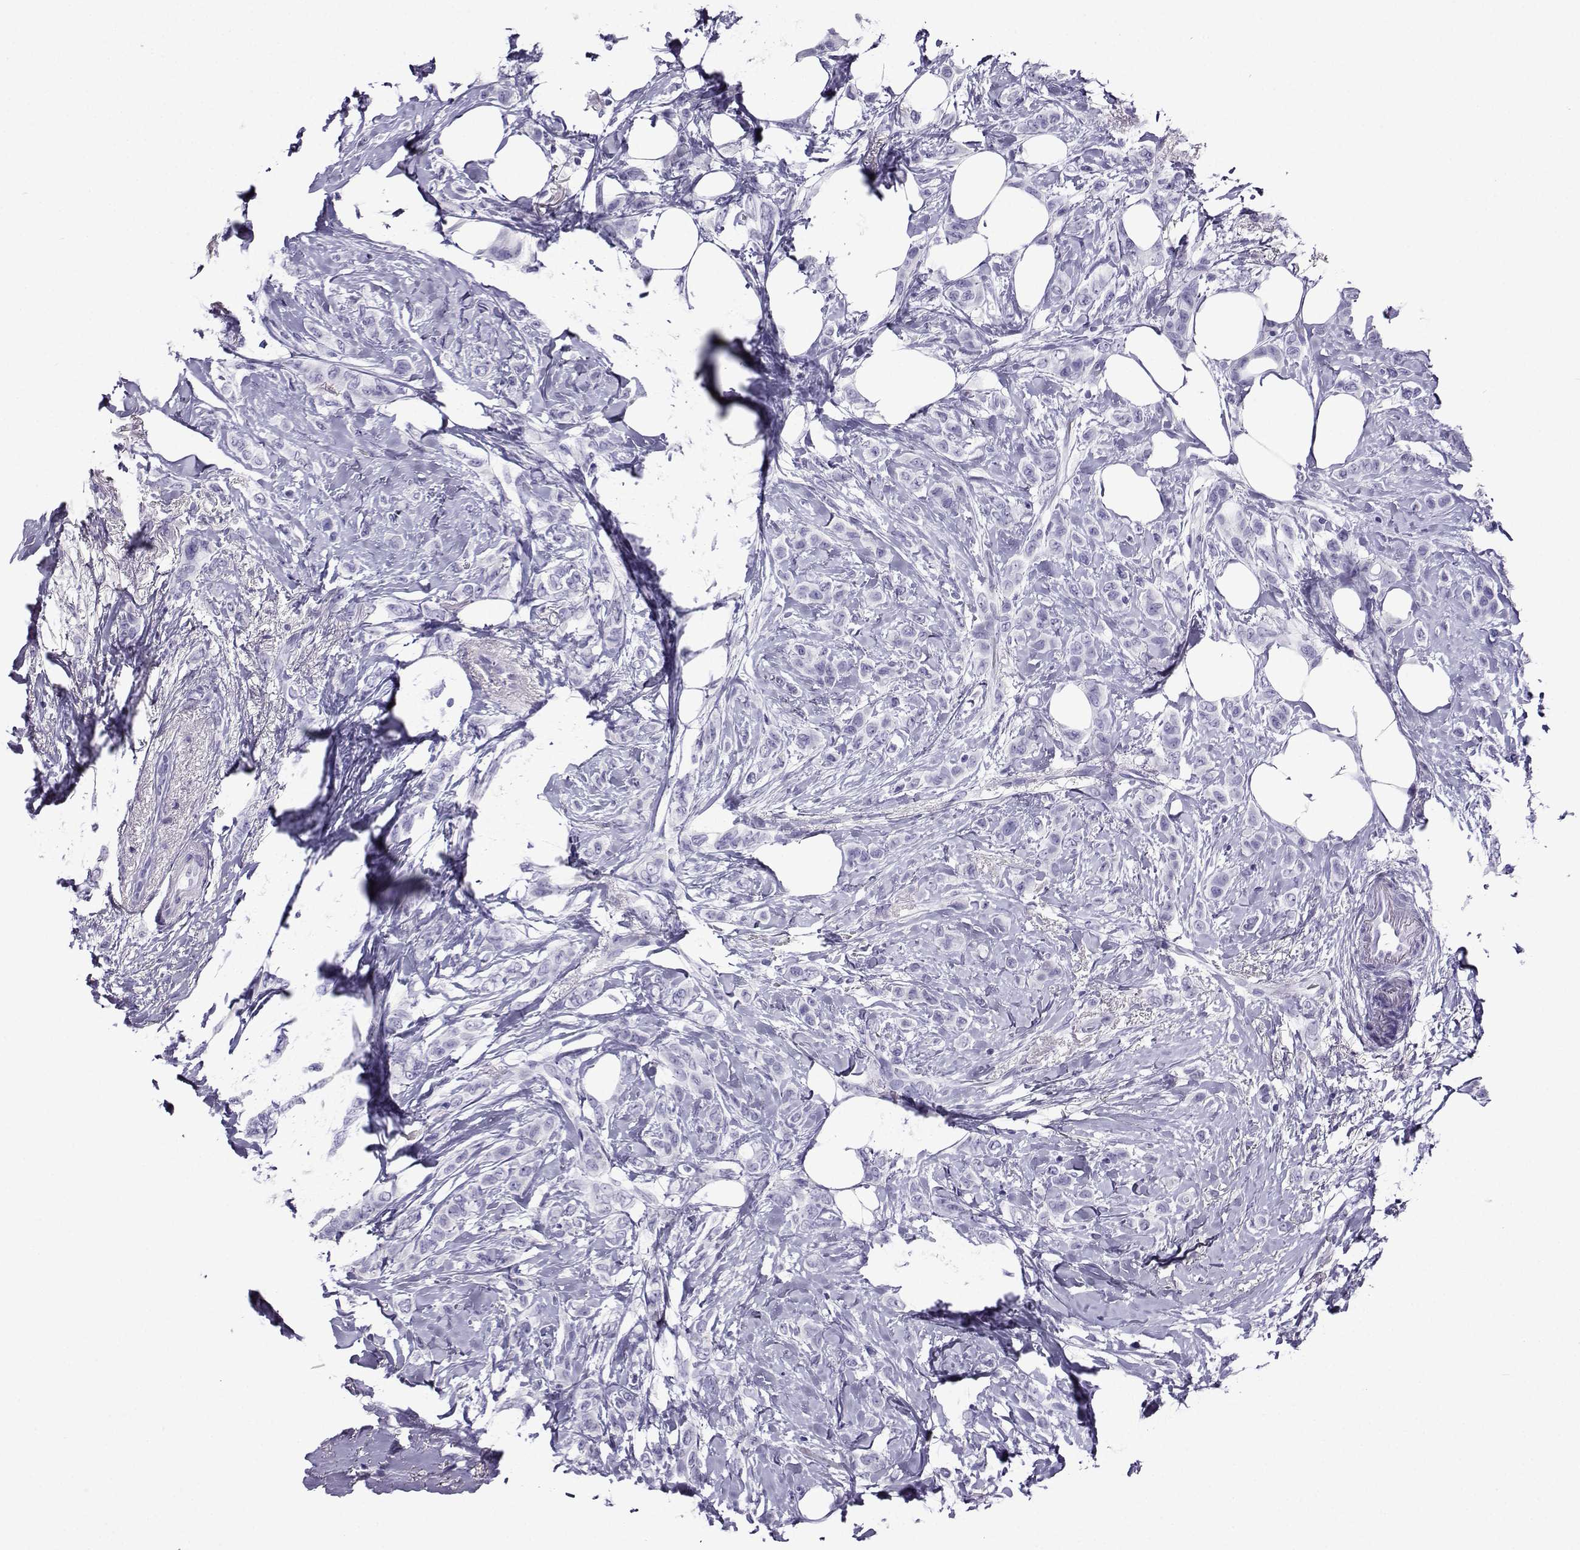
{"staining": {"intensity": "negative", "quantity": "none", "location": "none"}, "tissue": "breast cancer", "cell_type": "Tumor cells", "image_type": "cancer", "snomed": [{"axis": "morphology", "description": "Lobular carcinoma"}, {"axis": "topography", "description": "Breast"}], "caption": "Immunohistochemical staining of lobular carcinoma (breast) demonstrates no significant expression in tumor cells. (Stains: DAB (3,3'-diaminobenzidine) IHC with hematoxylin counter stain, Microscopy: brightfield microscopy at high magnification).", "gene": "CRYBB1", "patient": {"sex": "female", "age": 66}}